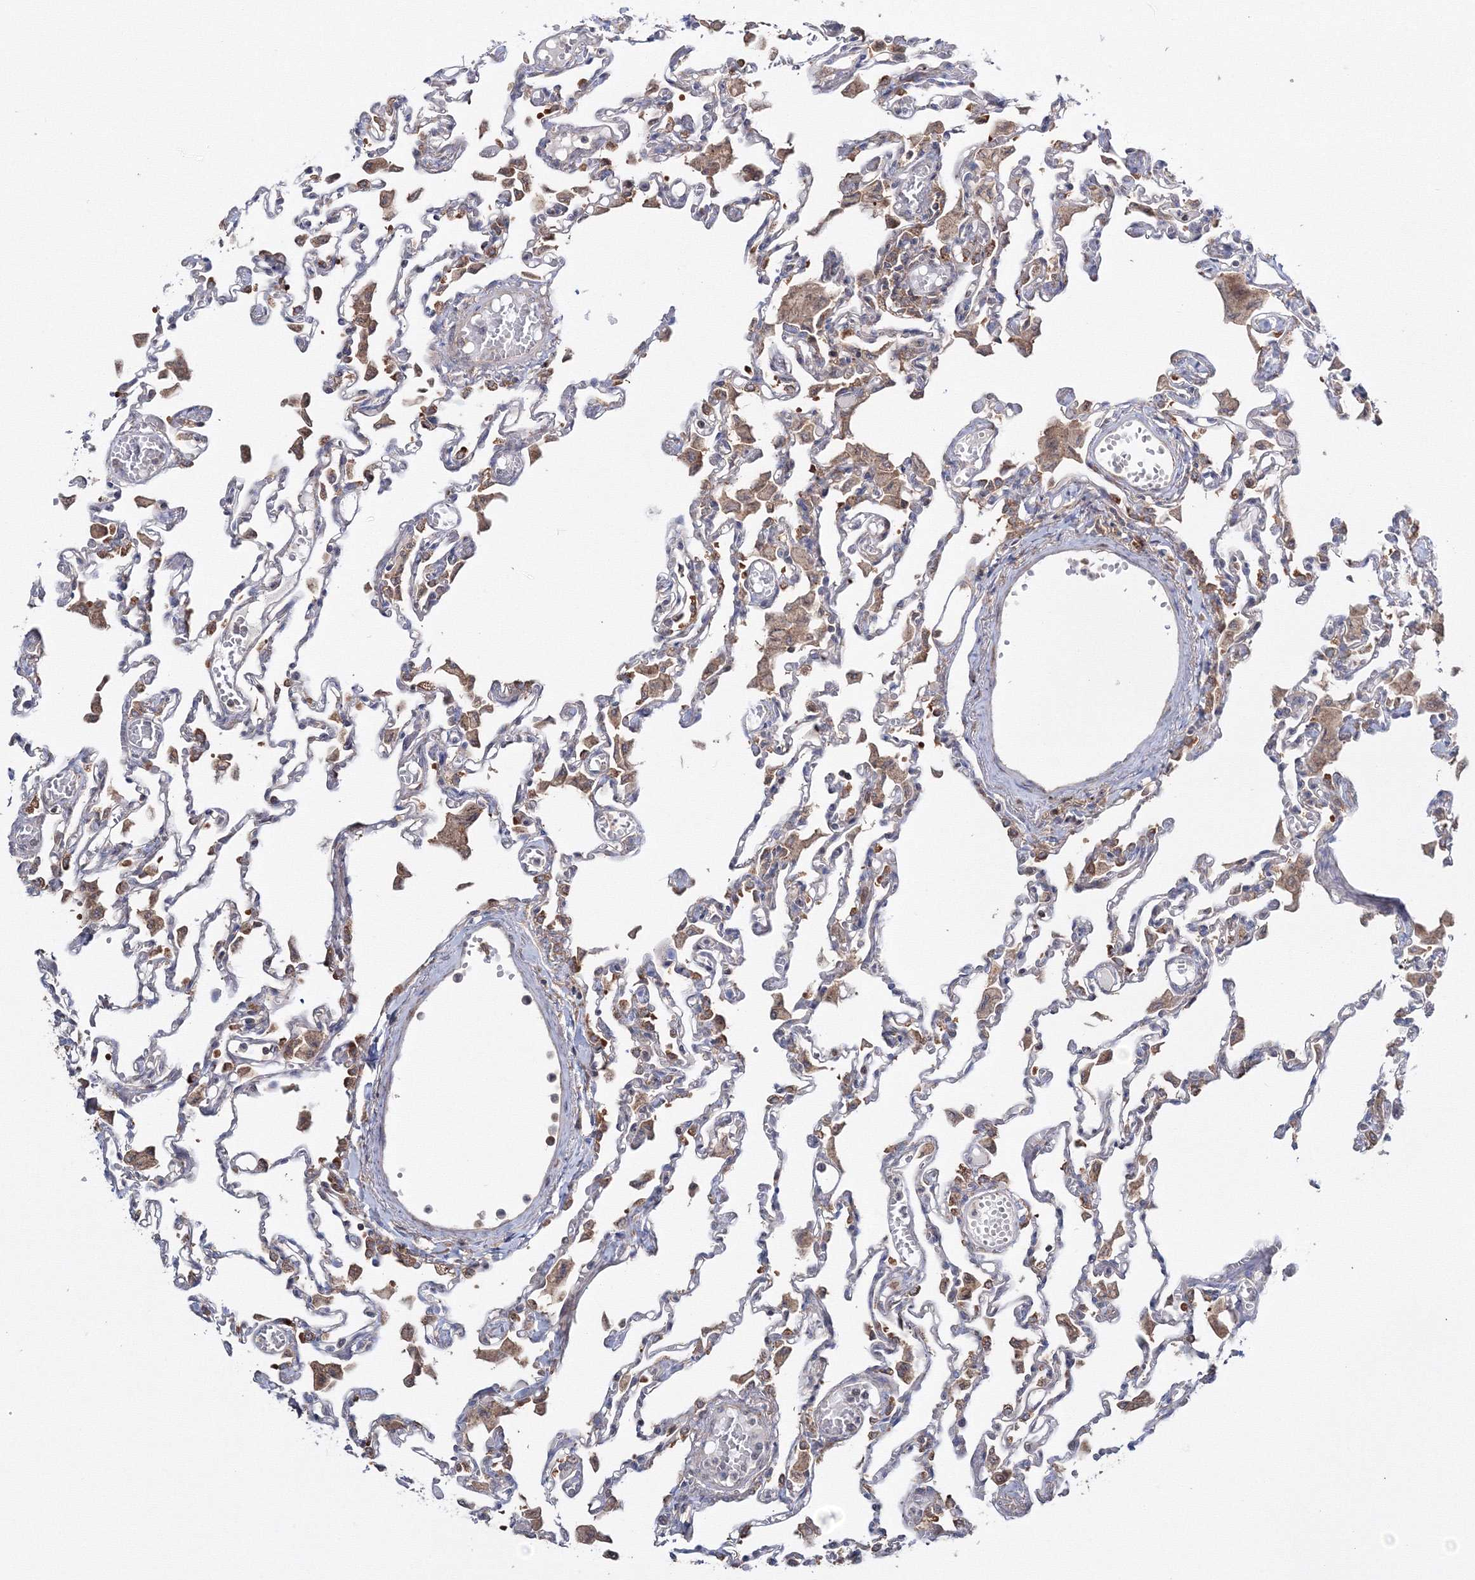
{"staining": {"intensity": "moderate", "quantity": "25%-75%", "location": "cytoplasmic/membranous"}, "tissue": "lung", "cell_type": "Alveolar cells", "image_type": "normal", "snomed": [{"axis": "morphology", "description": "Normal tissue, NOS"}, {"axis": "topography", "description": "Bronchus"}, {"axis": "topography", "description": "Lung"}], "caption": "Brown immunohistochemical staining in benign lung reveals moderate cytoplasmic/membranous positivity in about 25%-75% of alveolar cells.", "gene": "PEX13", "patient": {"sex": "female", "age": 49}}